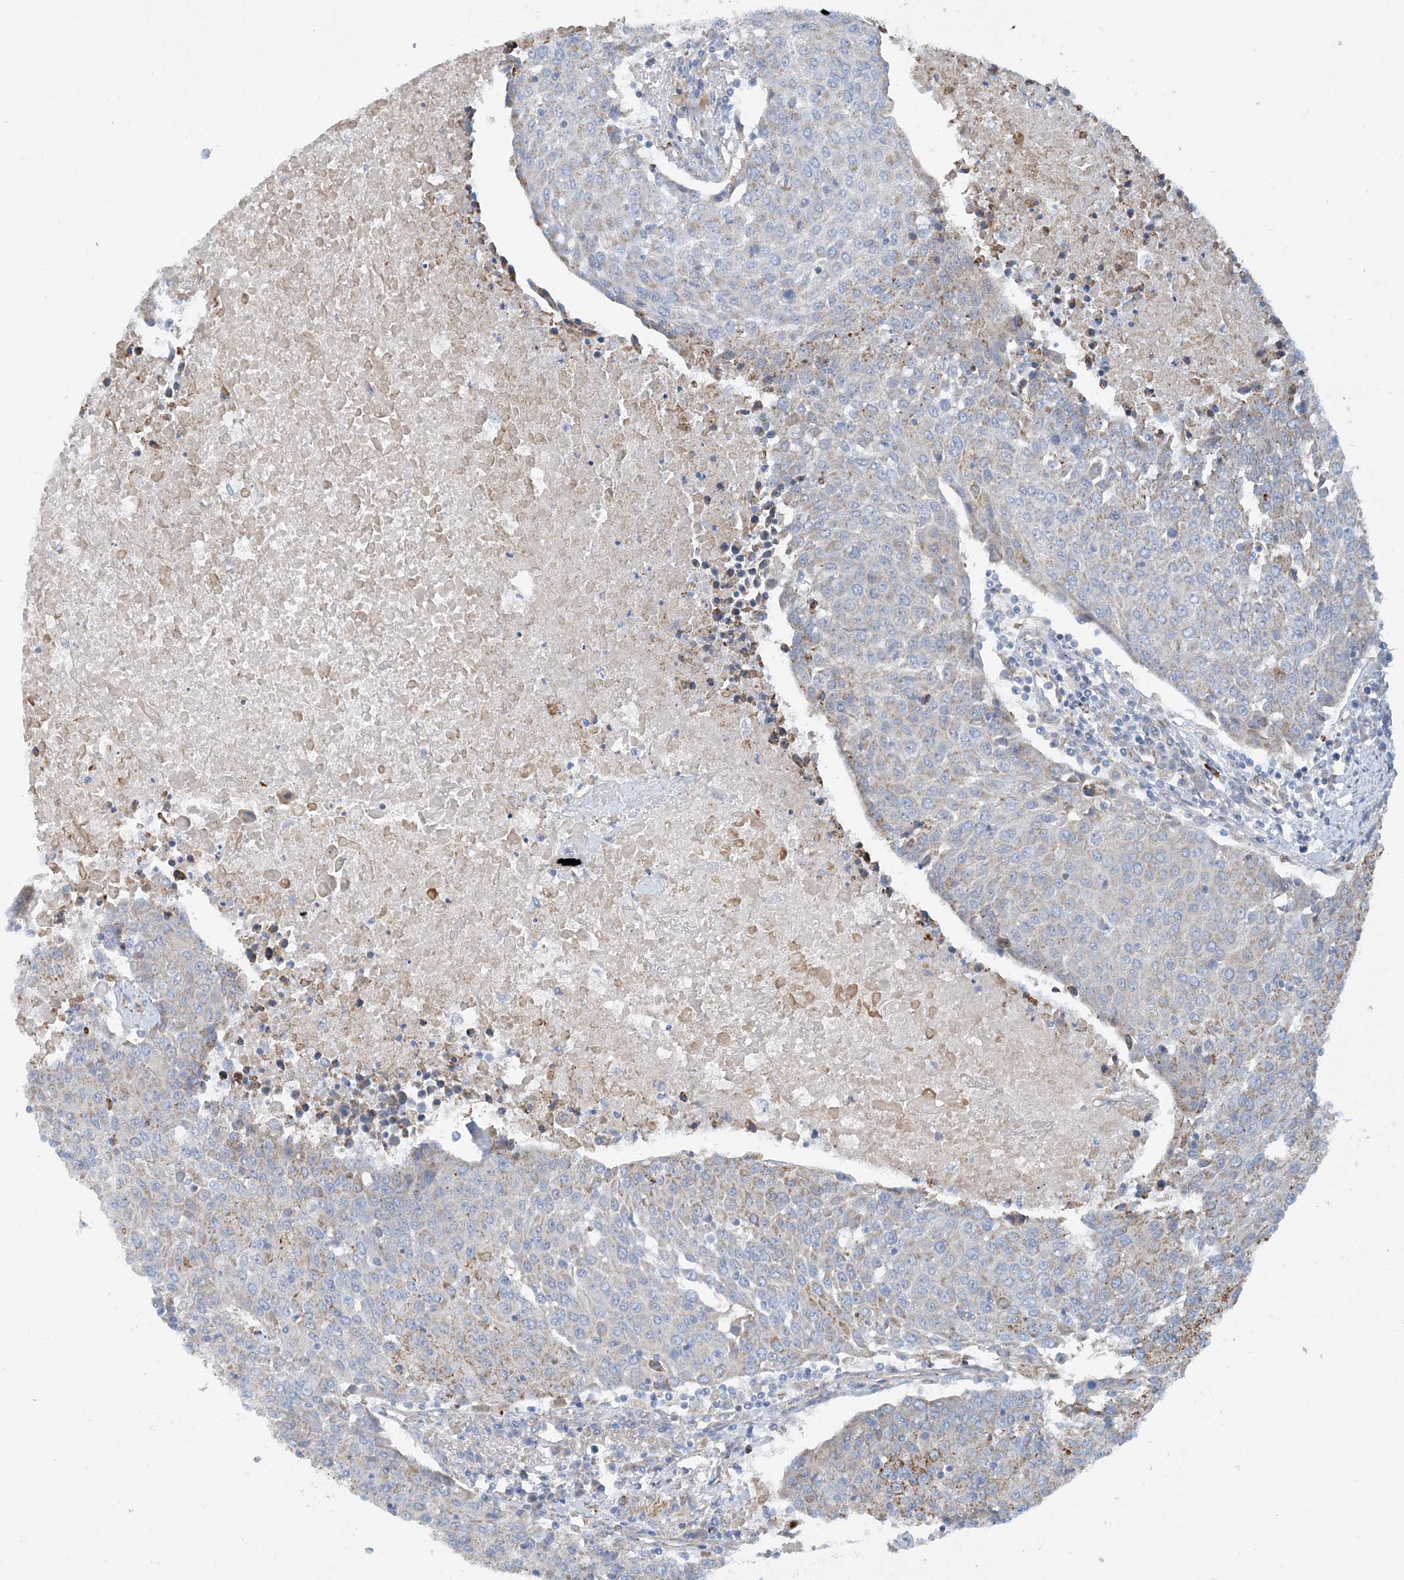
{"staining": {"intensity": "weak", "quantity": "<25%", "location": "cytoplasmic/membranous"}, "tissue": "urothelial cancer", "cell_type": "Tumor cells", "image_type": "cancer", "snomed": [{"axis": "morphology", "description": "Urothelial carcinoma, High grade"}, {"axis": "topography", "description": "Urinary bladder"}], "caption": "Urothelial cancer was stained to show a protein in brown. There is no significant positivity in tumor cells.", "gene": "PCDHGA1", "patient": {"sex": "female", "age": 85}}